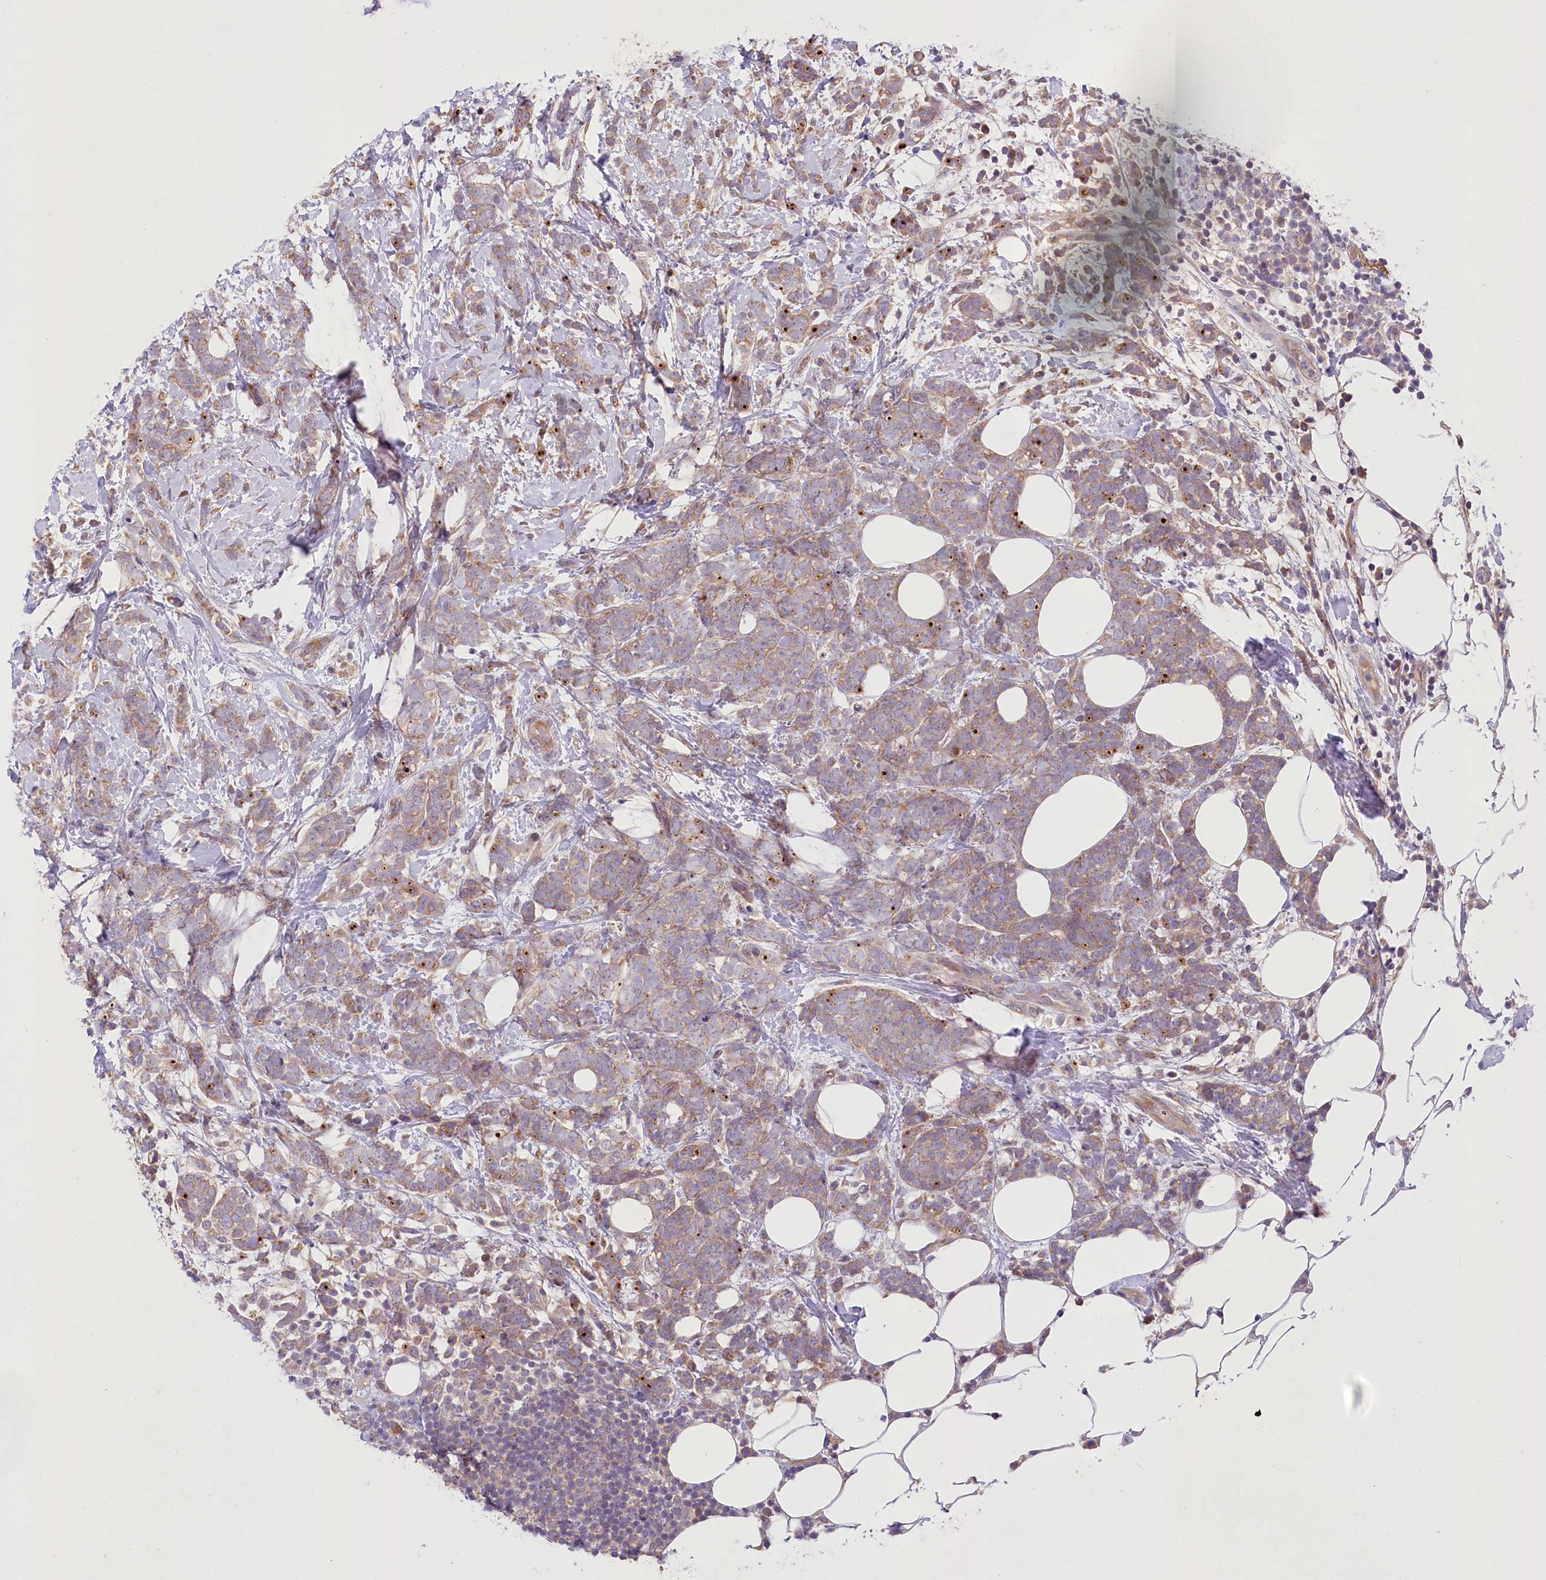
{"staining": {"intensity": "weak", "quantity": ">75%", "location": "cytoplasmic/membranous"}, "tissue": "breast cancer", "cell_type": "Tumor cells", "image_type": "cancer", "snomed": [{"axis": "morphology", "description": "Lobular carcinoma"}, {"axis": "topography", "description": "Breast"}], "caption": "High-power microscopy captured an immunohistochemistry (IHC) micrograph of breast lobular carcinoma, revealing weak cytoplasmic/membranous positivity in approximately >75% of tumor cells.", "gene": "PBLD", "patient": {"sex": "female", "age": 58}}